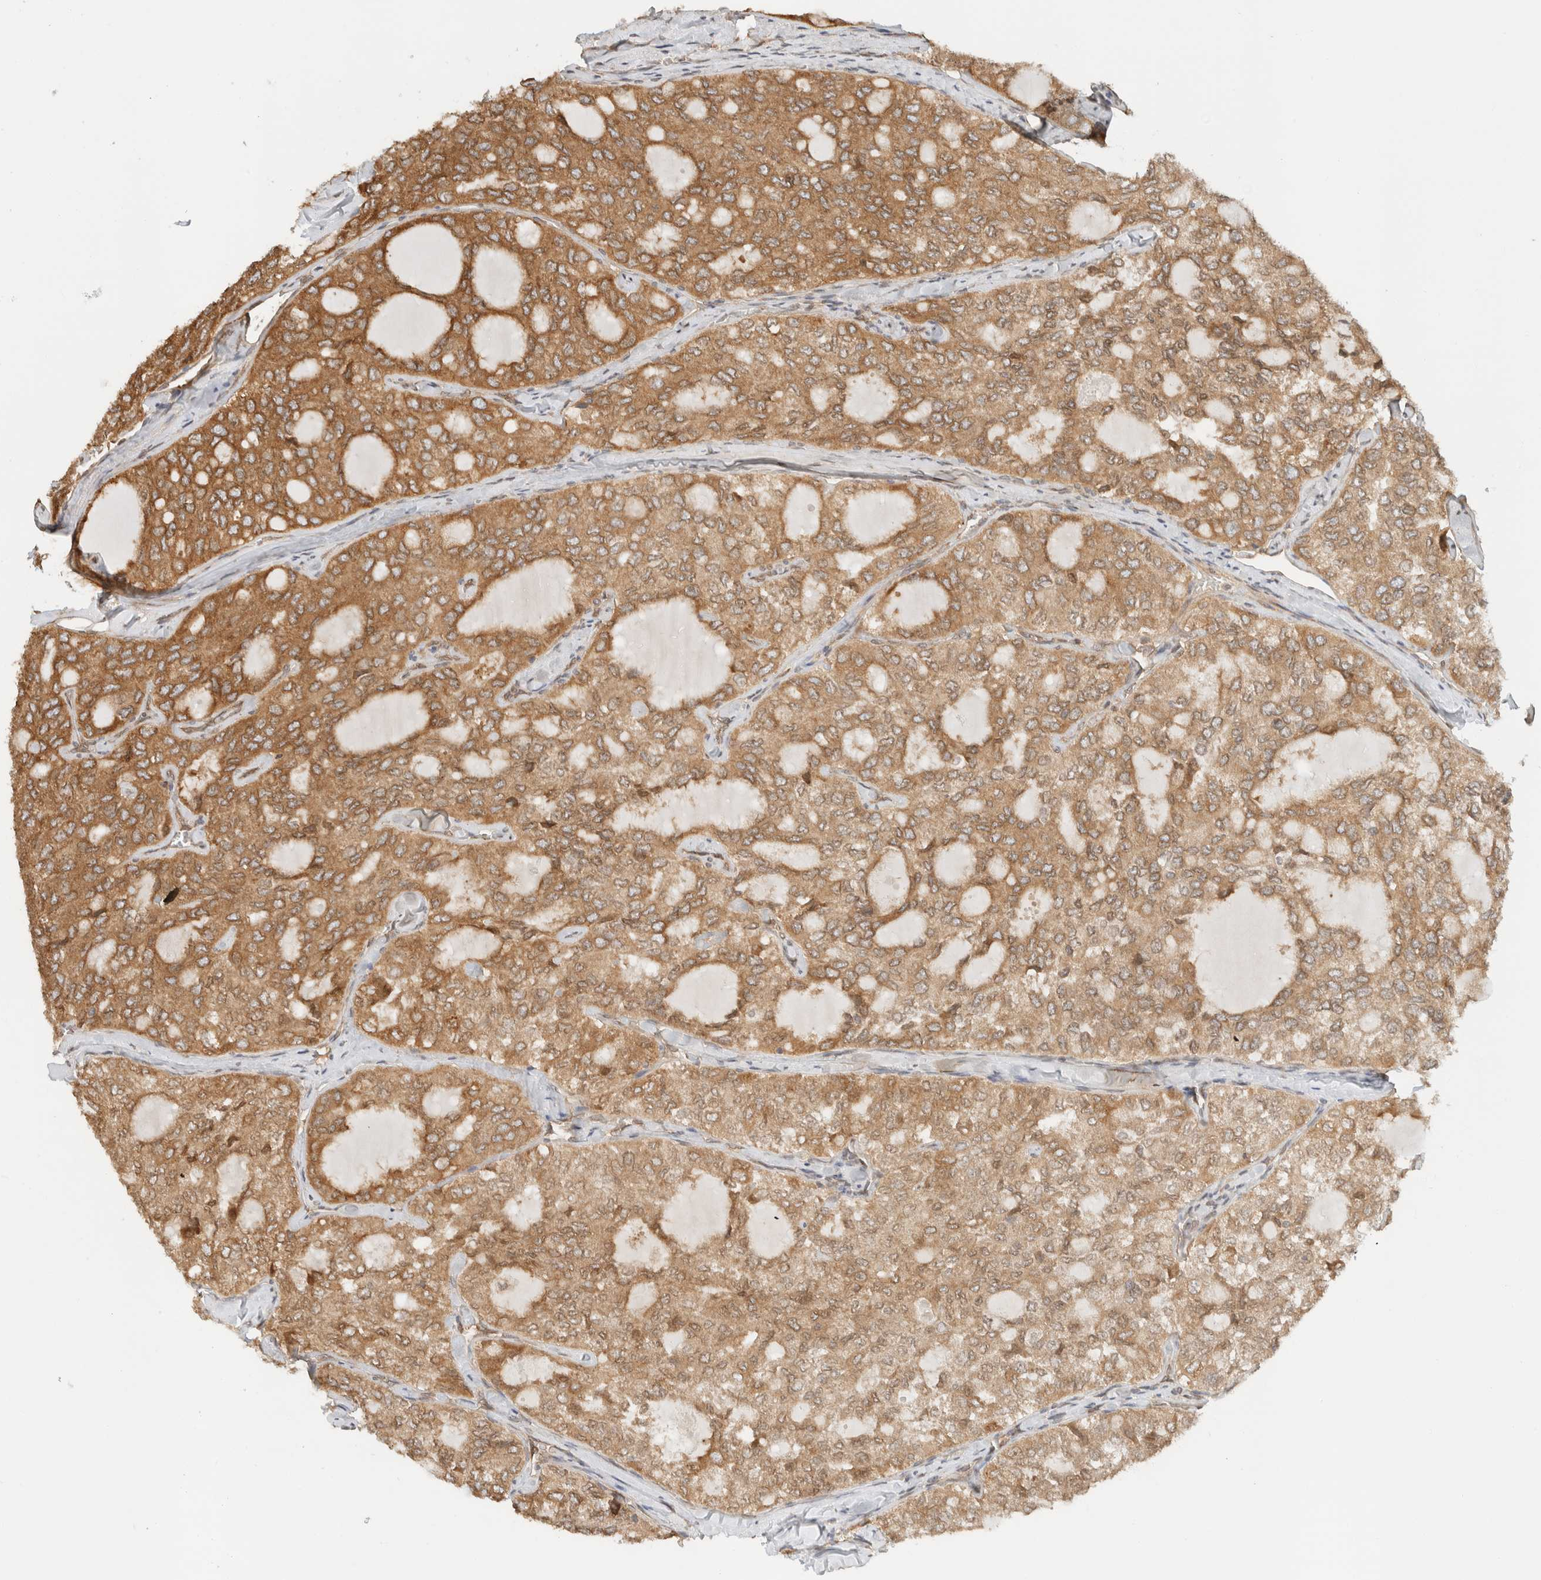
{"staining": {"intensity": "moderate", "quantity": ">75%", "location": "cytoplasmic/membranous"}, "tissue": "thyroid cancer", "cell_type": "Tumor cells", "image_type": "cancer", "snomed": [{"axis": "morphology", "description": "Follicular adenoma carcinoma, NOS"}, {"axis": "topography", "description": "Thyroid gland"}], "caption": "Tumor cells reveal medium levels of moderate cytoplasmic/membranous expression in about >75% of cells in human thyroid cancer (follicular adenoma carcinoma). The protein is stained brown, and the nuclei are stained in blue (DAB IHC with brightfield microscopy, high magnification).", "gene": "ARFGEF2", "patient": {"sex": "male", "age": 75}}